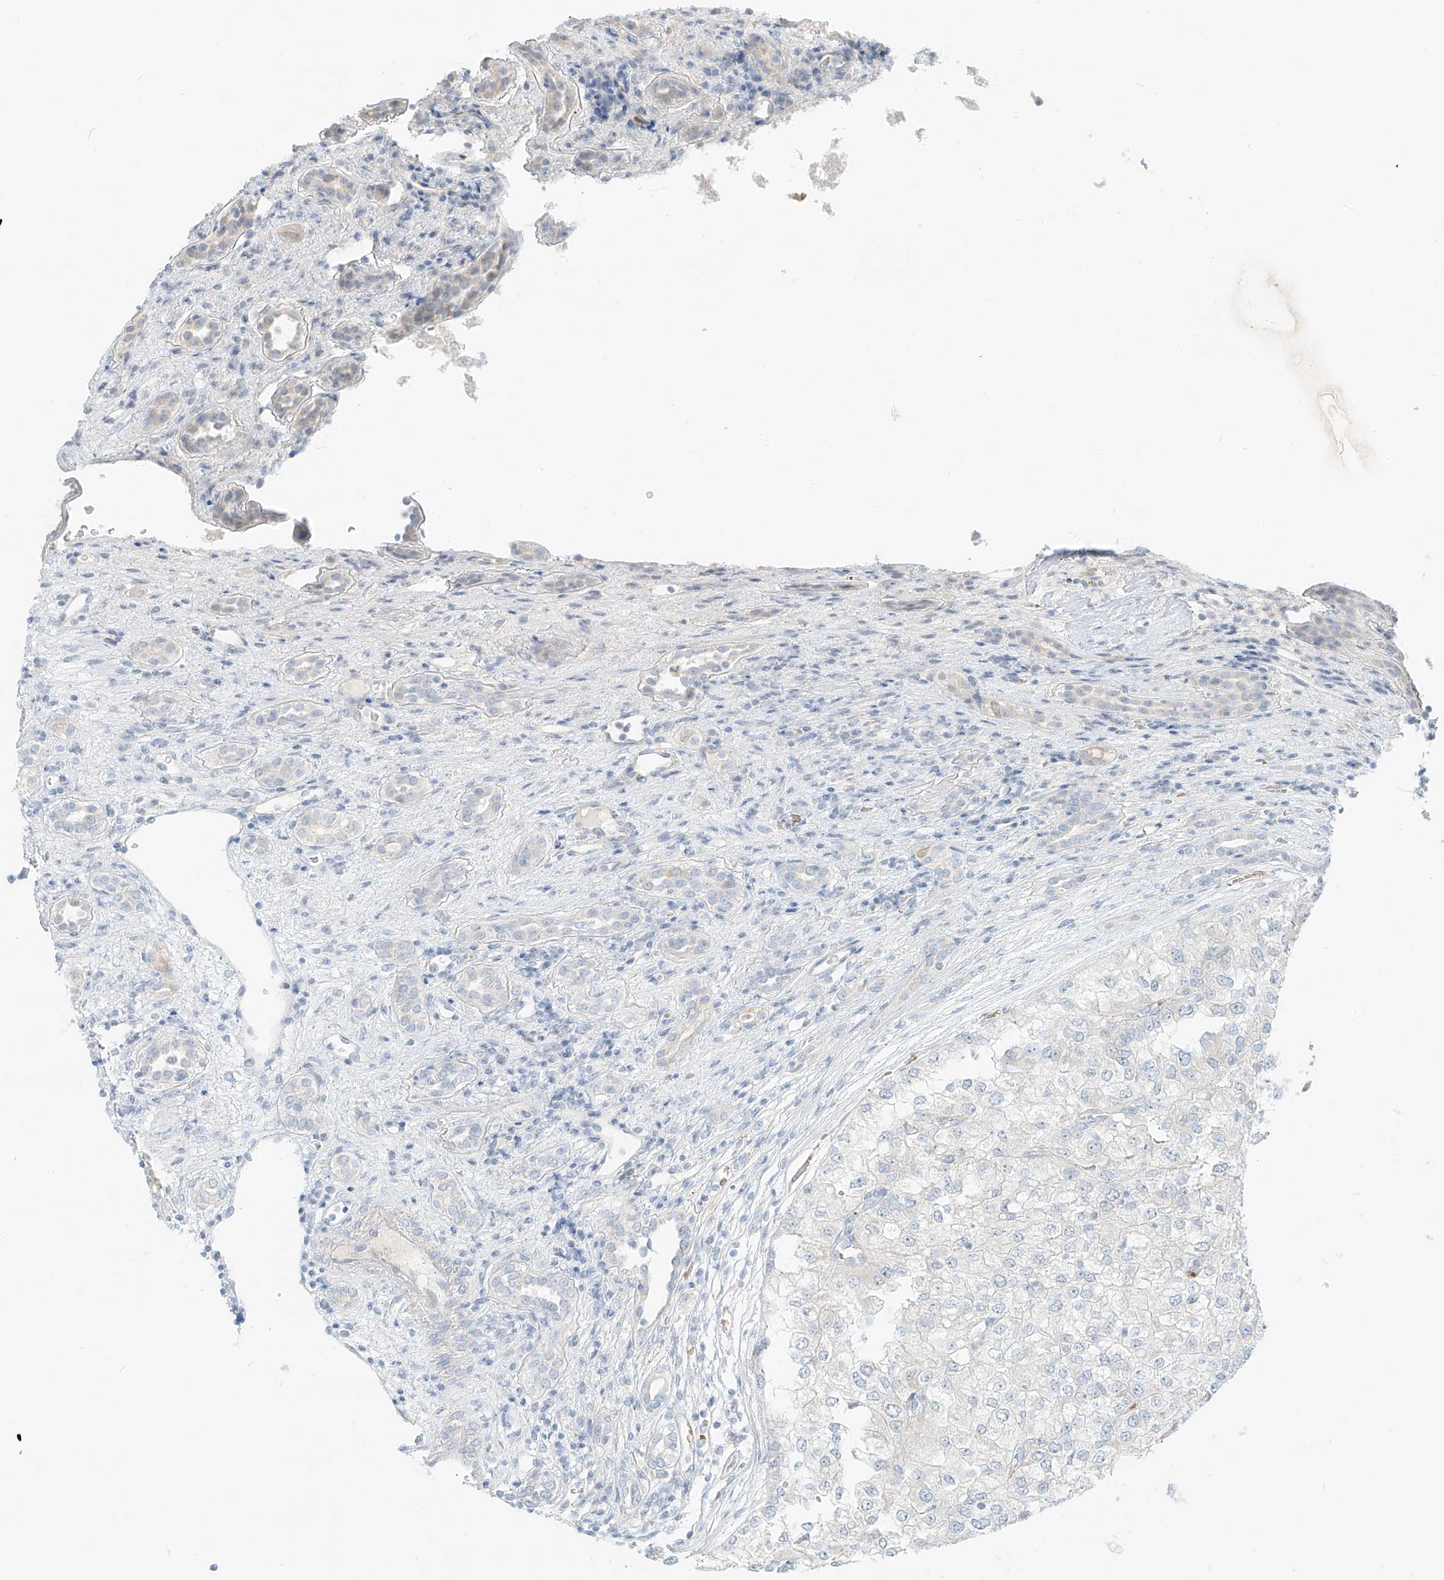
{"staining": {"intensity": "negative", "quantity": "none", "location": "none"}, "tissue": "renal cancer", "cell_type": "Tumor cells", "image_type": "cancer", "snomed": [{"axis": "morphology", "description": "Adenocarcinoma, NOS"}, {"axis": "topography", "description": "Kidney"}], "caption": "Tumor cells show no significant protein expression in adenocarcinoma (renal).", "gene": "PGC", "patient": {"sex": "female", "age": 54}}